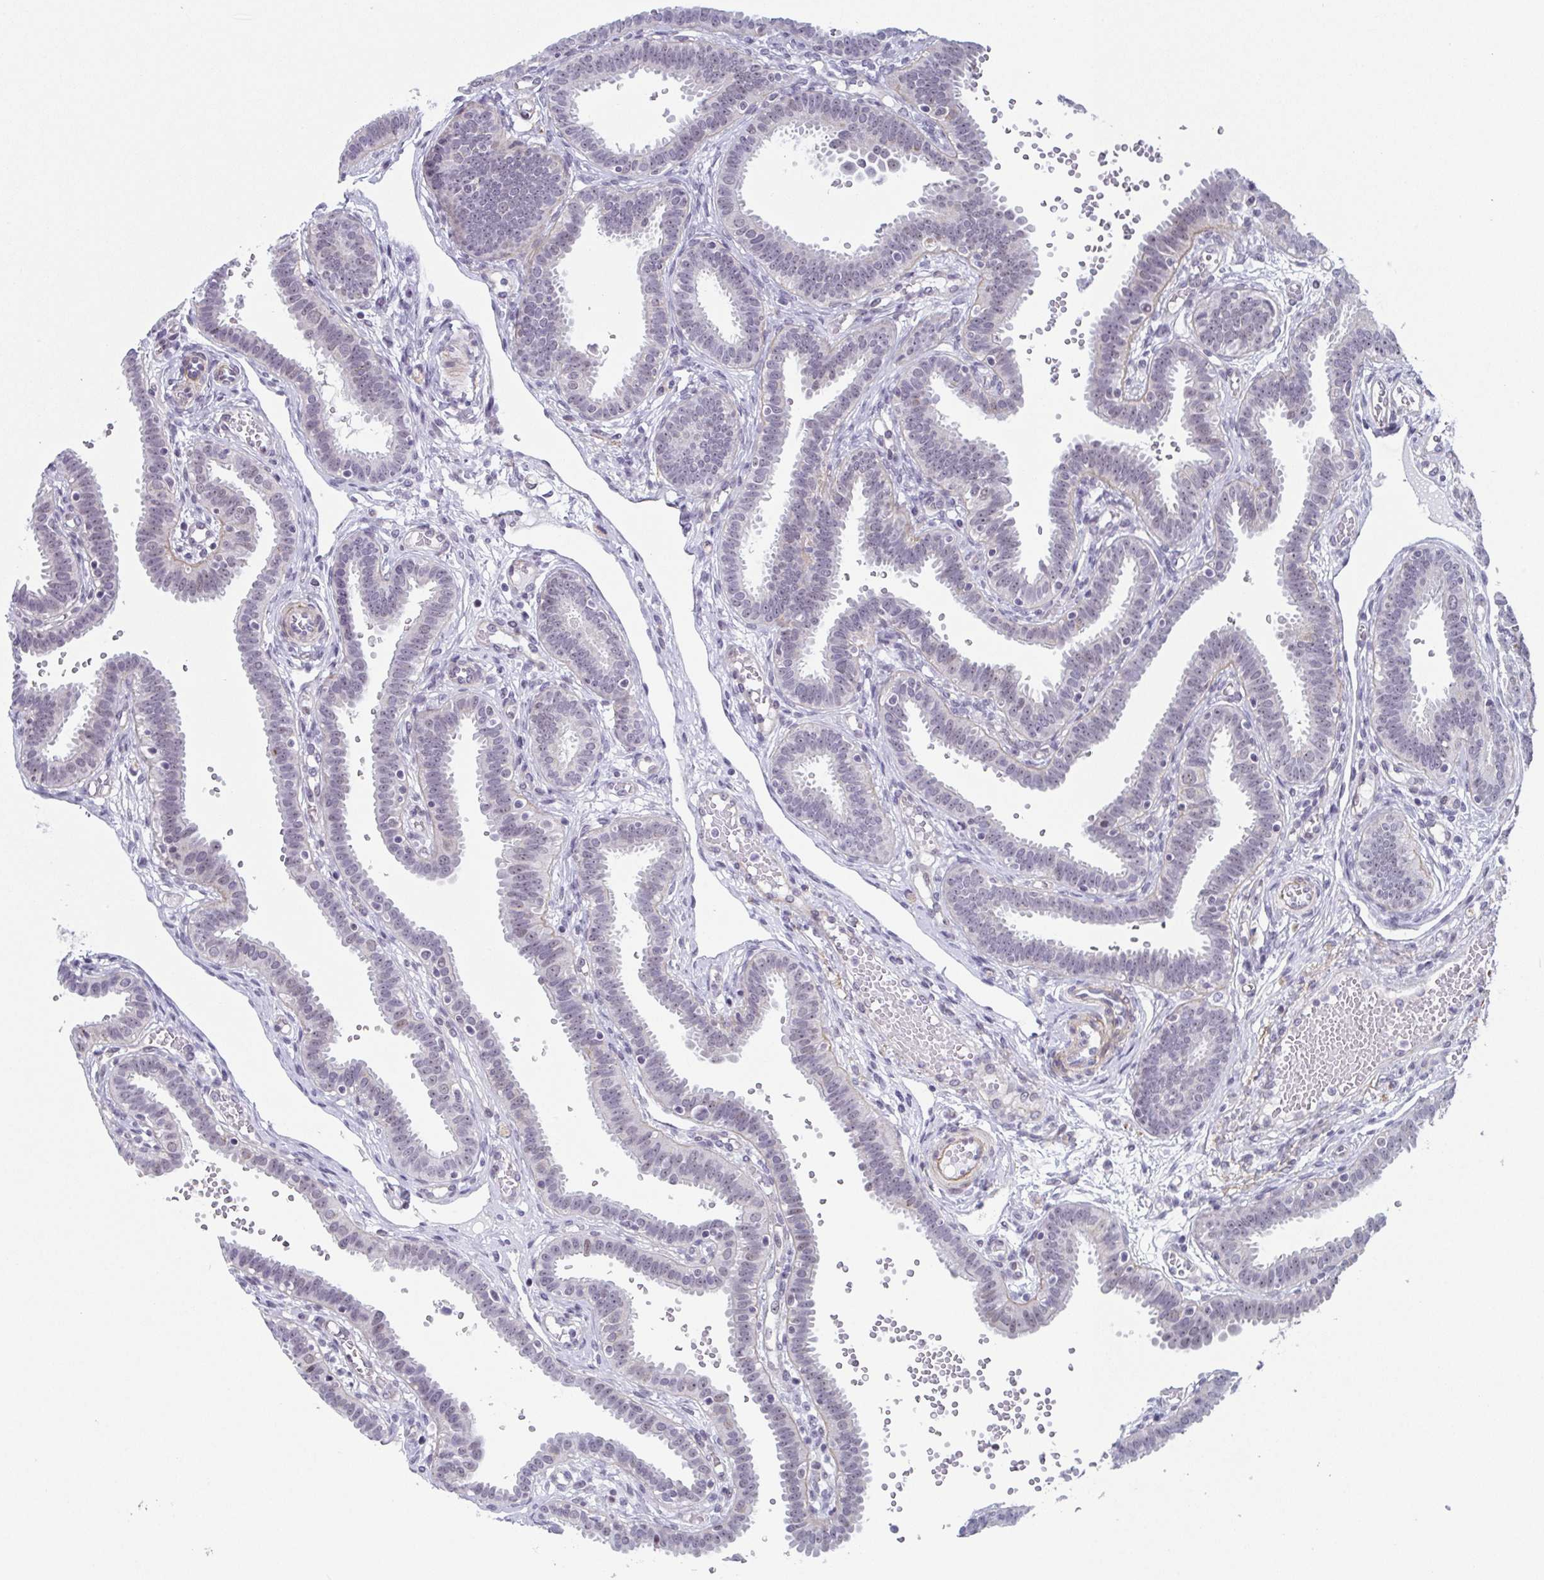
{"staining": {"intensity": "weak", "quantity": "<25%", "location": "nuclear"}, "tissue": "fallopian tube", "cell_type": "Glandular cells", "image_type": "normal", "snomed": [{"axis": "morphology", "description": "Normal tissue, NOS"}, {"axis": "topography", "description": "Fallopian tube"}], "caption": "This micrograph is of unremarkable fallopian tube stained with immunohistochemistry (IHC) to label a protein in brown with the nuclei are counter-stained blue. There is no staining in glandular cells. (IHC, brightfield microscopy, high magnification).", "gene": "EXOSC7", "patient": {"sex": "female", "age": 37}}